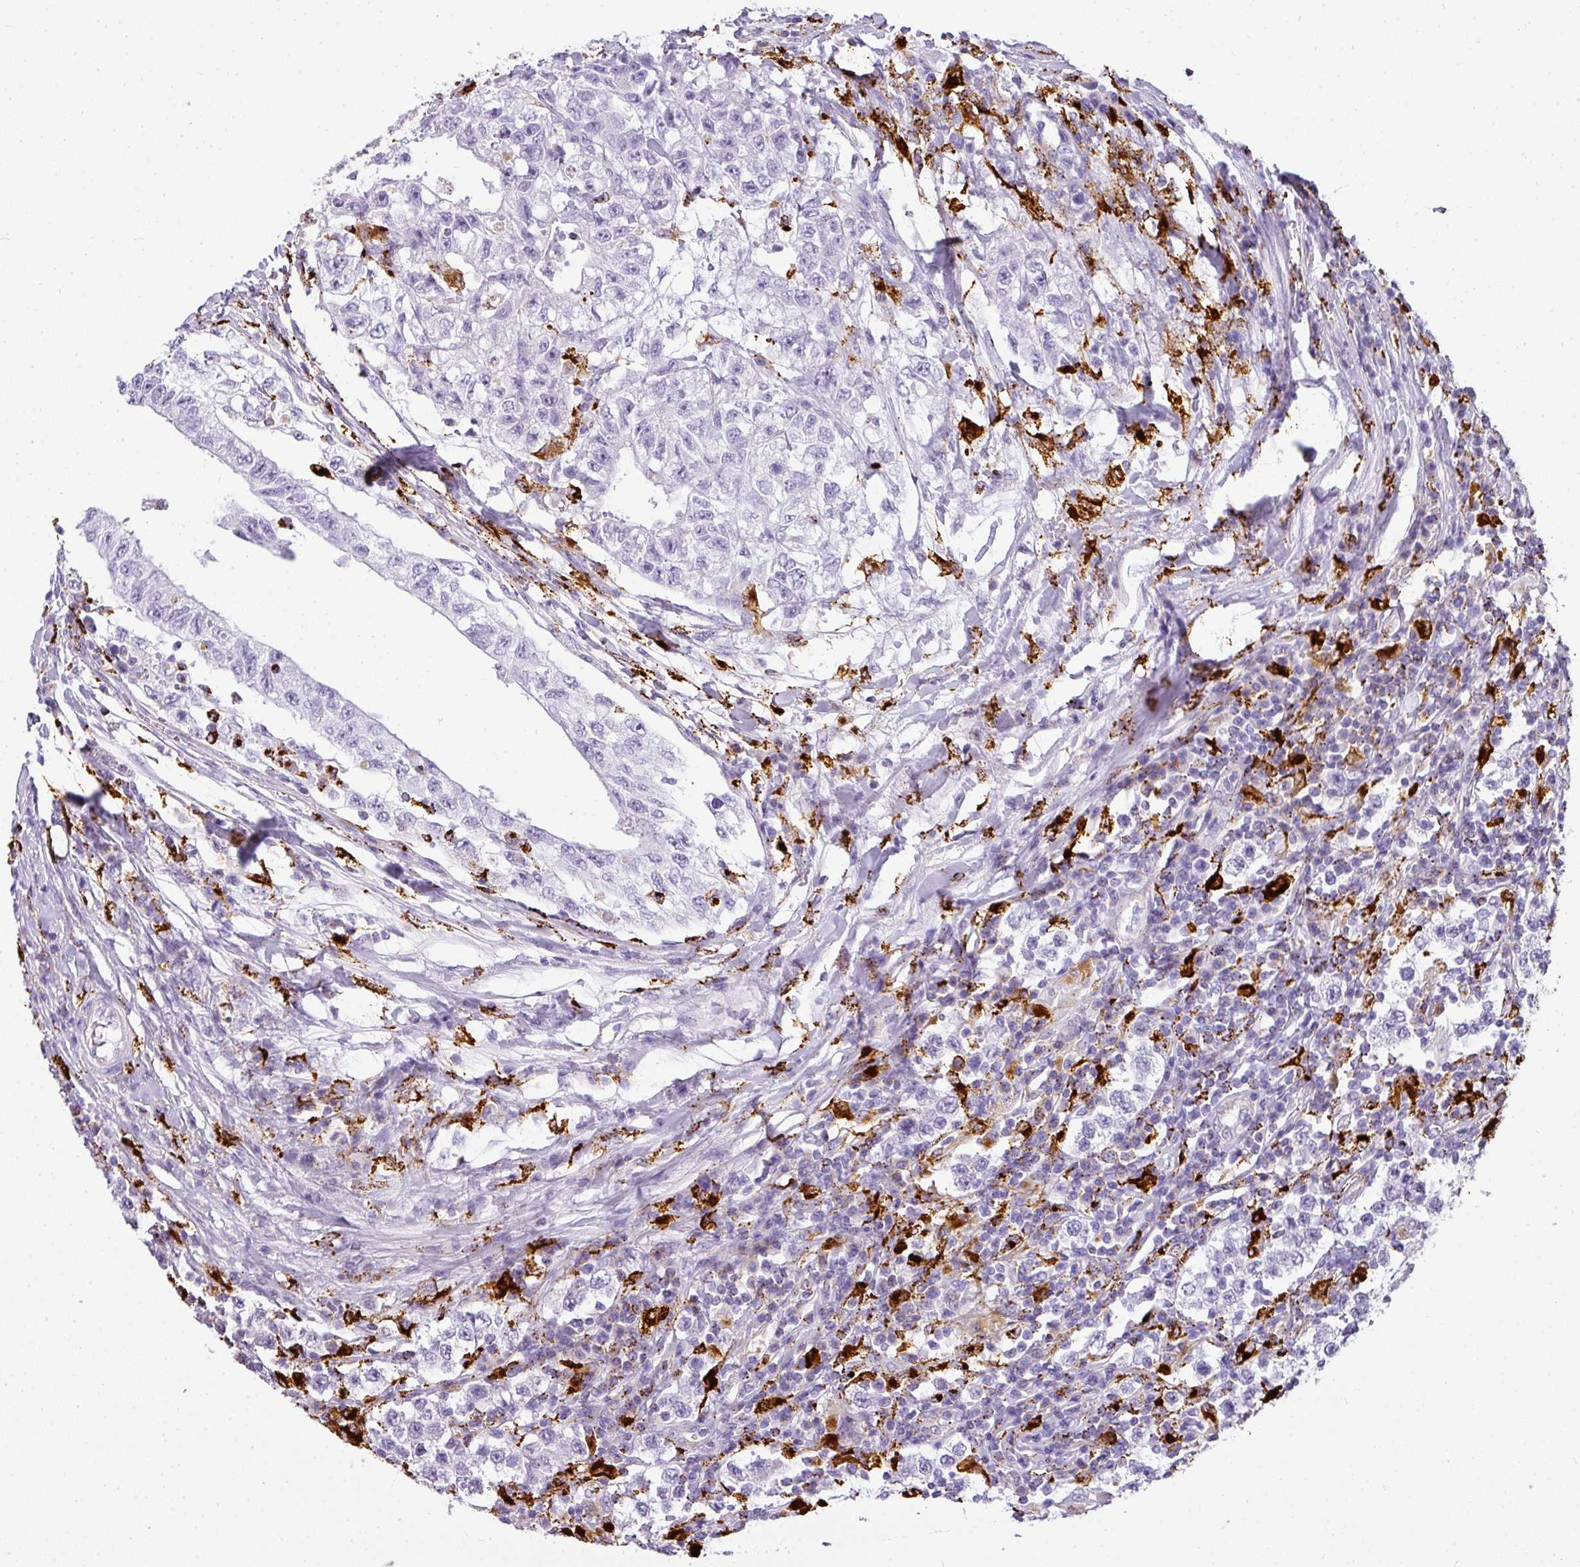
{"staining": {"intensity": "negative", "quantity": "none", "location": "none"}, "tissue": "testis cancer", "cell_type": "Tumor cells", "image_type": "cancer", "snomed": [{"axis": "morphology", "description": "Seminoma, NOS"}, {"axis": "morphology", "description": "Carcinoma, Embryonal, NOS"}, {"axis": "topography", "description": "Testis"}], "caption": "The image displays no staining of tumor cells in testis seminoma. Brightfield microscopy of immunohistochemistry (IHC) stained with DAB (3,3'-diaminobenzidine) (brown) and hematoxylin (blue), captured at high magnification.", "gene": "MMACHC", "patient": {"sex": "male", "age": 41}}